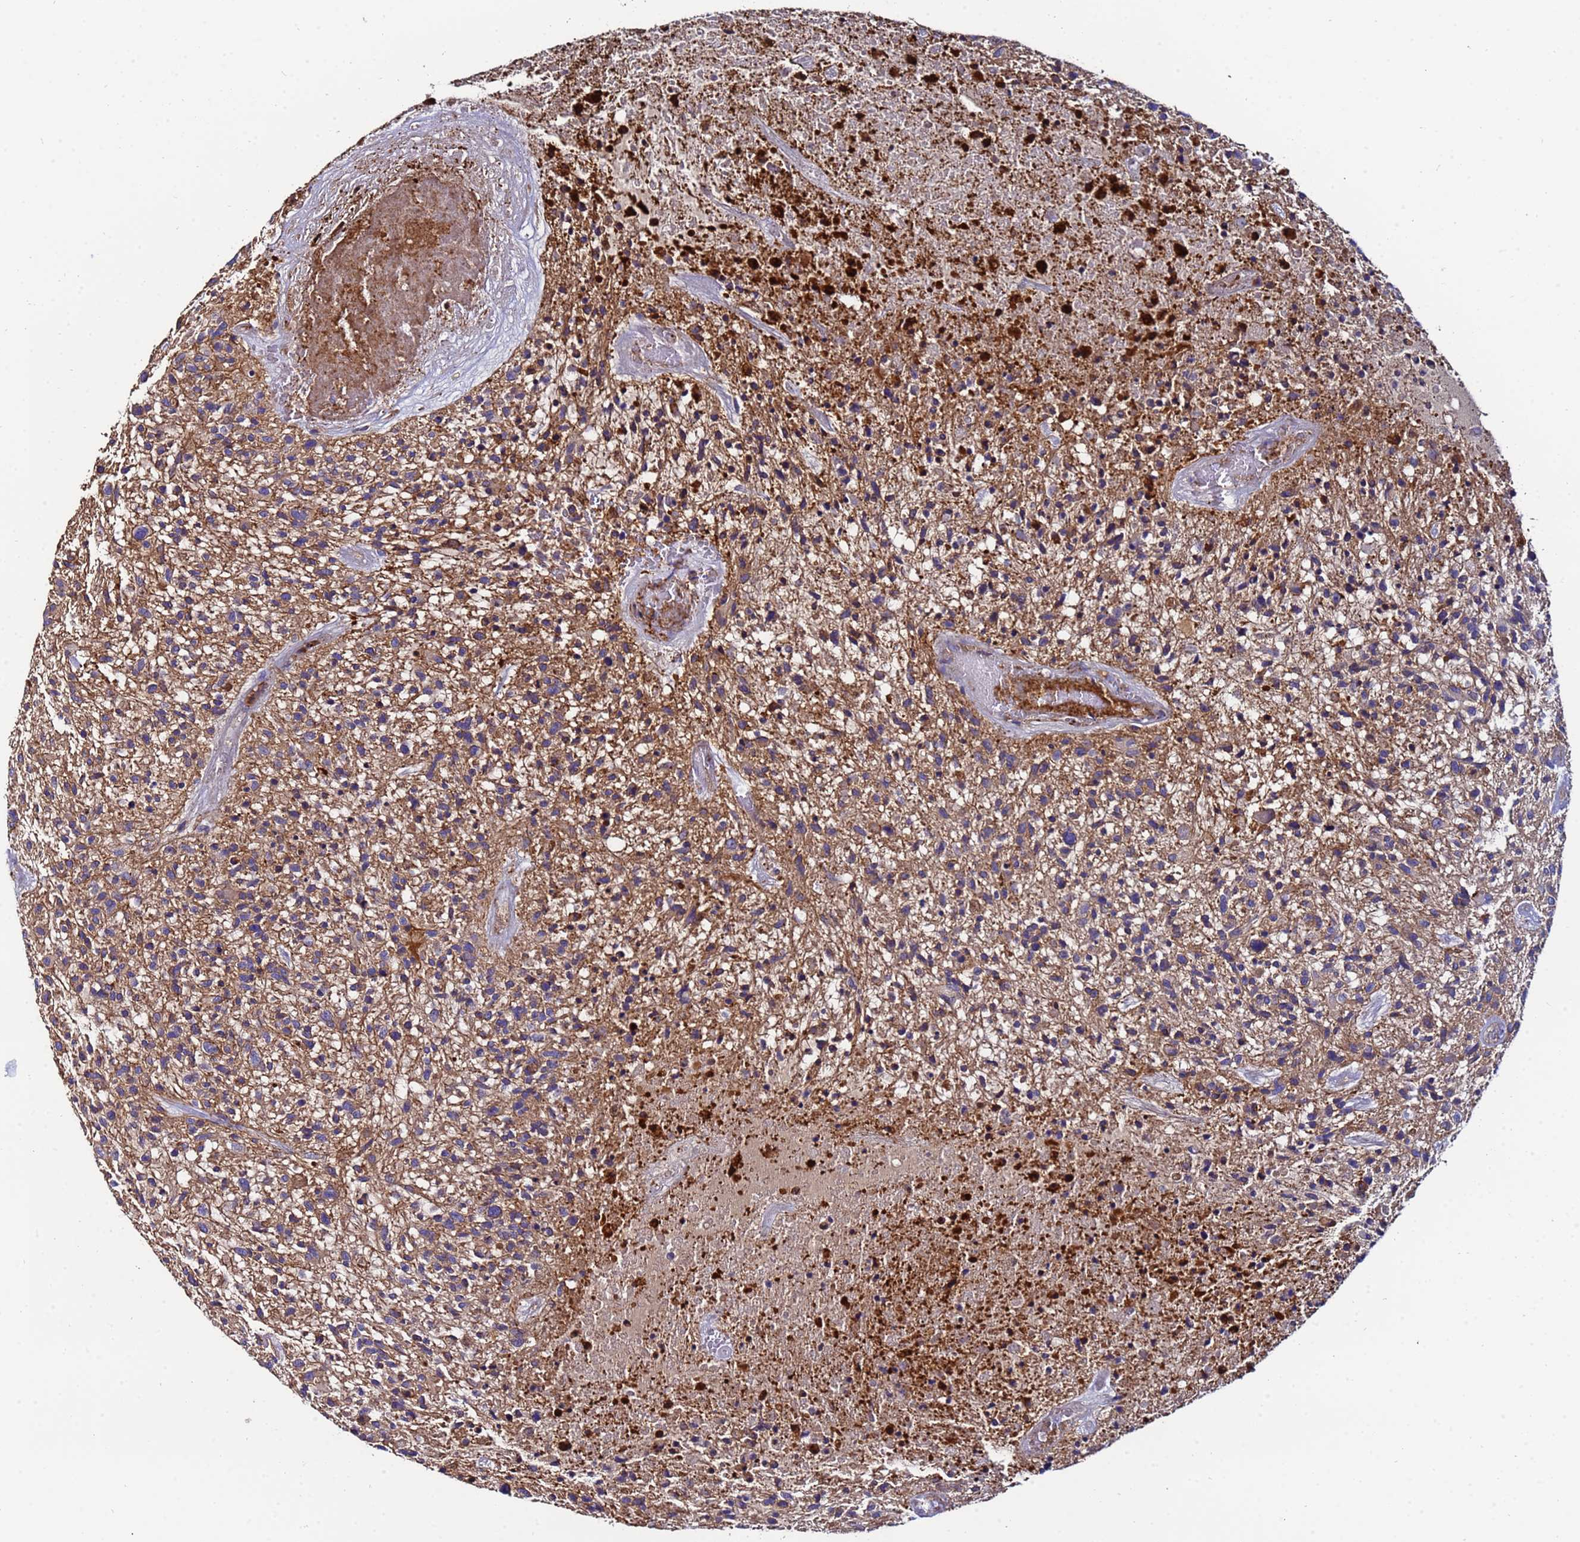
{"staining": {"intensity": "moderate", "quantity": ">75%", "location": "cytoplasmic/membranous"}, "tissue": "glioma", "cell_type": "Tumor cells", "image_type": "cancer", "snomed": [{"axis": "morphology", "description": "Glioma, malignant, High grade"}, {"axis": "topography", "description": "Brain"}], "caption": "Malignant glioma (high-grade) tissue demonstrates moderate cytoplasmic/membranous expression in approximately >75% of tumor cells, visualized by immunohistochemistry.", "gene": "POTEE", "patient": {"sex": "male", "age": 47}}